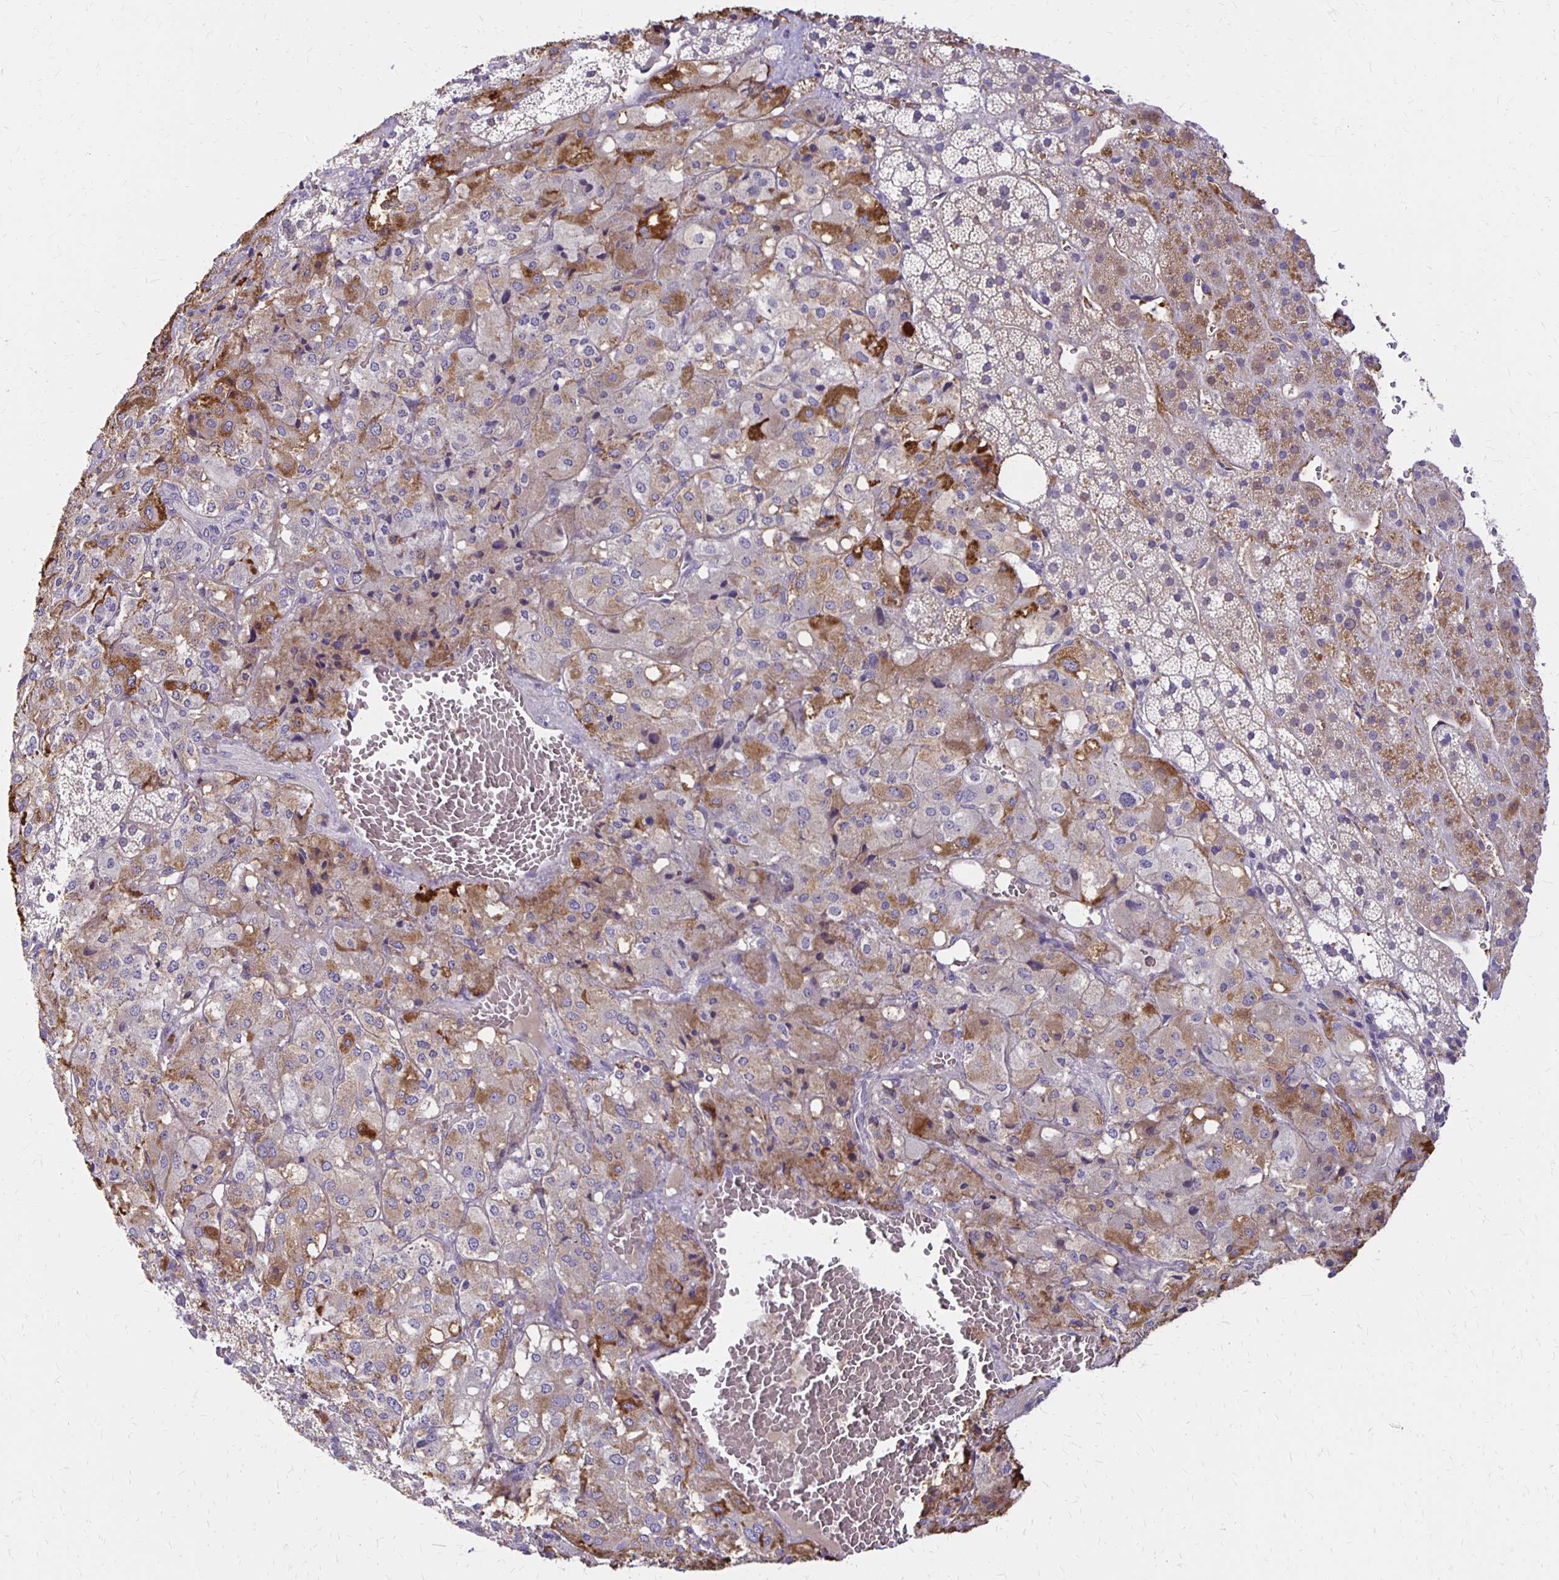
{"staining": {"intensity": "moderate", "quantity": "25%-75%", "location": "cytoplasmic/membranous"}, "tissue": "adrenal gland", "cell_type": "Glandular cells", "image_type": "normal", "snomed": [{"axis": "morphology", "description": "Normal tissue, NOS"}, {"axis": "topography", "description": "Adrenal gland"}], "caption": "Unremarkable adrenal gland reveals moderate cytoplasmic/membranous expression in about 25%-75% of glandular cells, visualized by immunohistochemistry. (brown staining indicates protein expression, while blue staining denotes nuclei).", "gene": "TTYH1", "patient": {"sex": "male", "age": 53}}